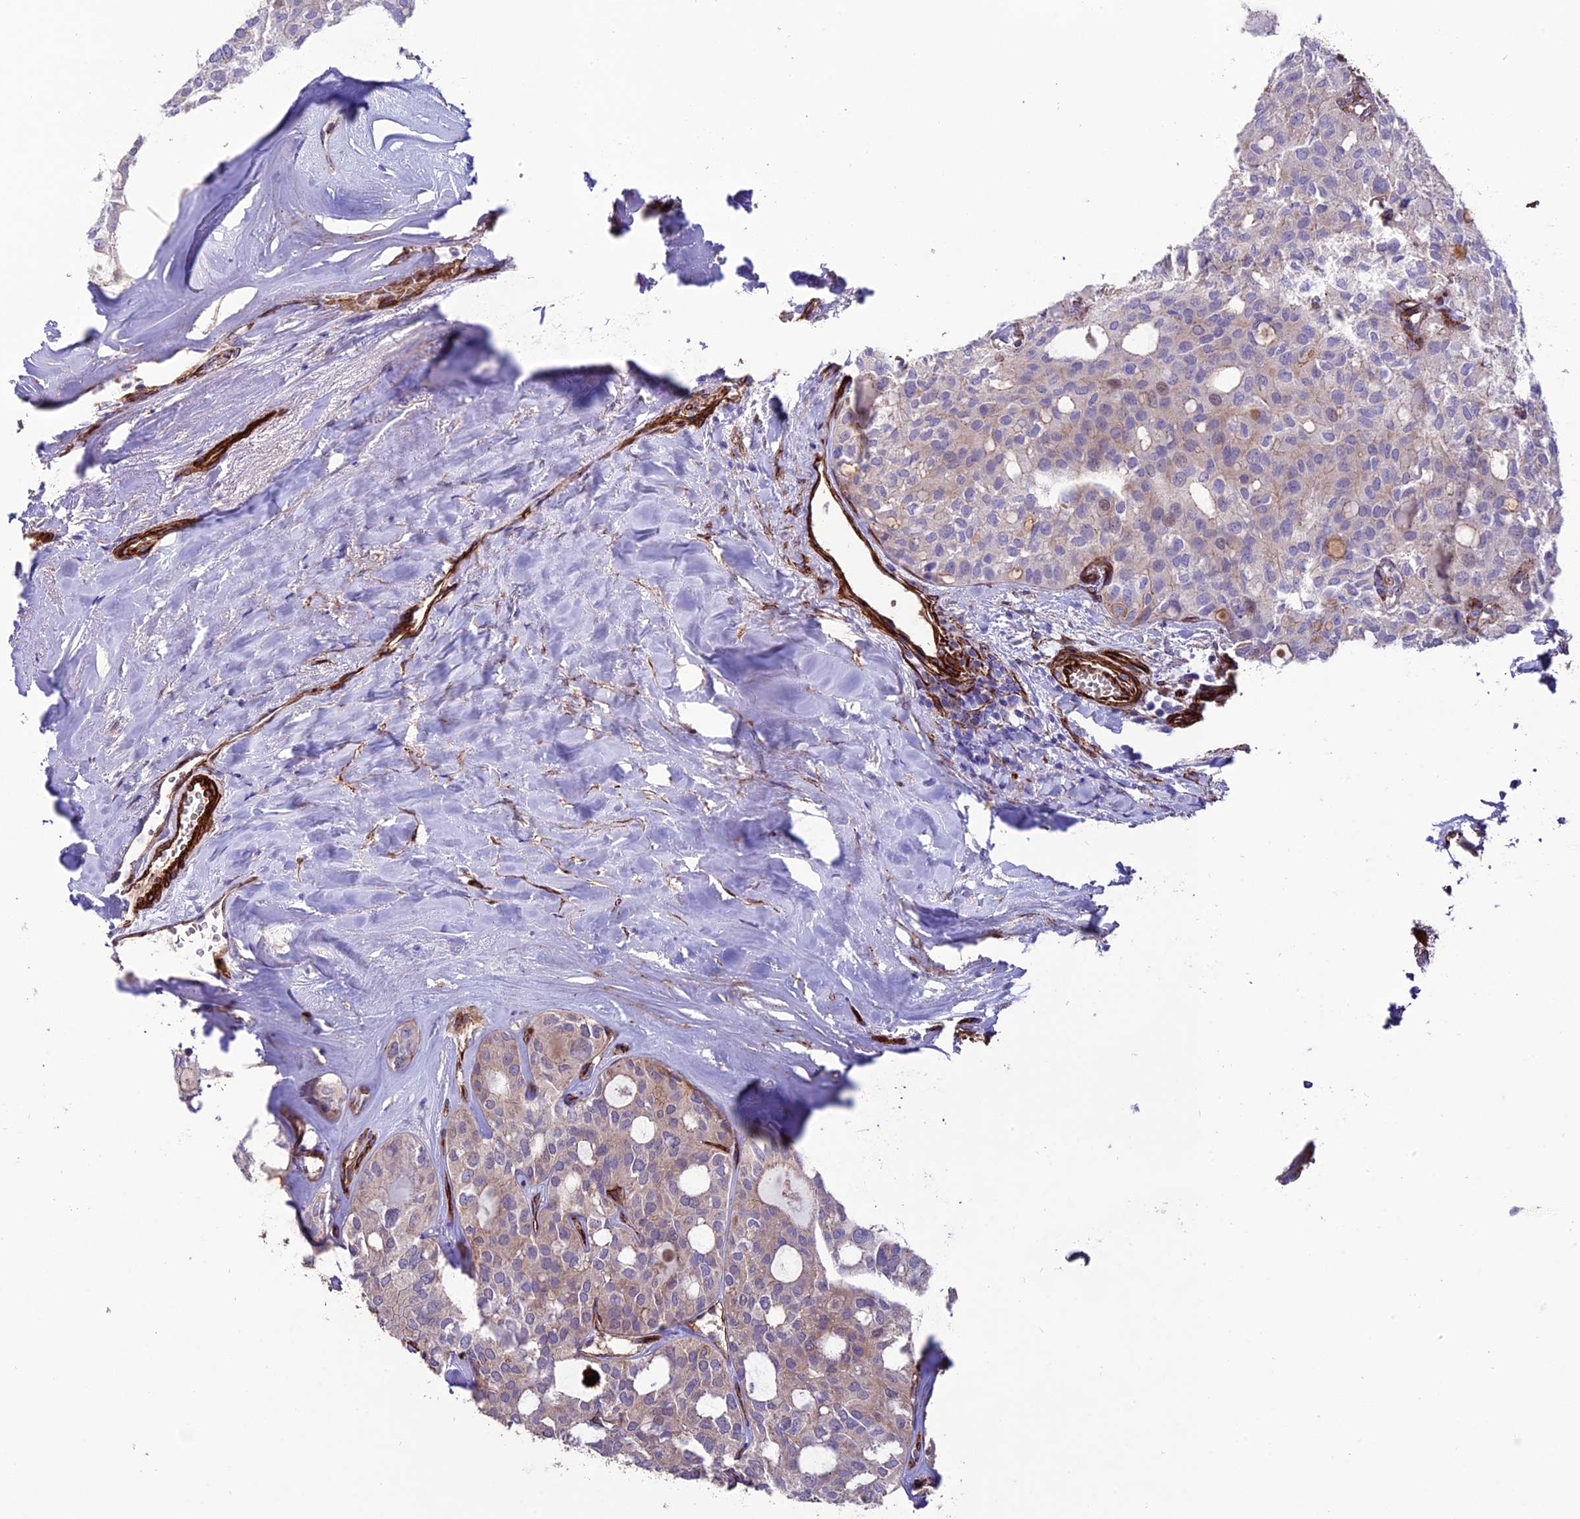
{"staining": {"intensity": "weak", "quantity": "<25%", "location": "cytoplasmic/membranous"}, "tissue": "thyroid cancer", "cell_type": "Tumor cells", "image_type": "cancer", "snomed": [{"axis": "morphology", "description": "Follicular adenoma carcinoma, NOS"}, {"axis": "topography", "description": "Thyroid gland"}], "caption": "The immunohistochemistry (IHC) micrograph has no significant positivity in tumor cells of follicular adenoma carcinoma (thyroid) tissue.", "gene": "REX1BD", "patient": {"sex": "male", "age": 75}}